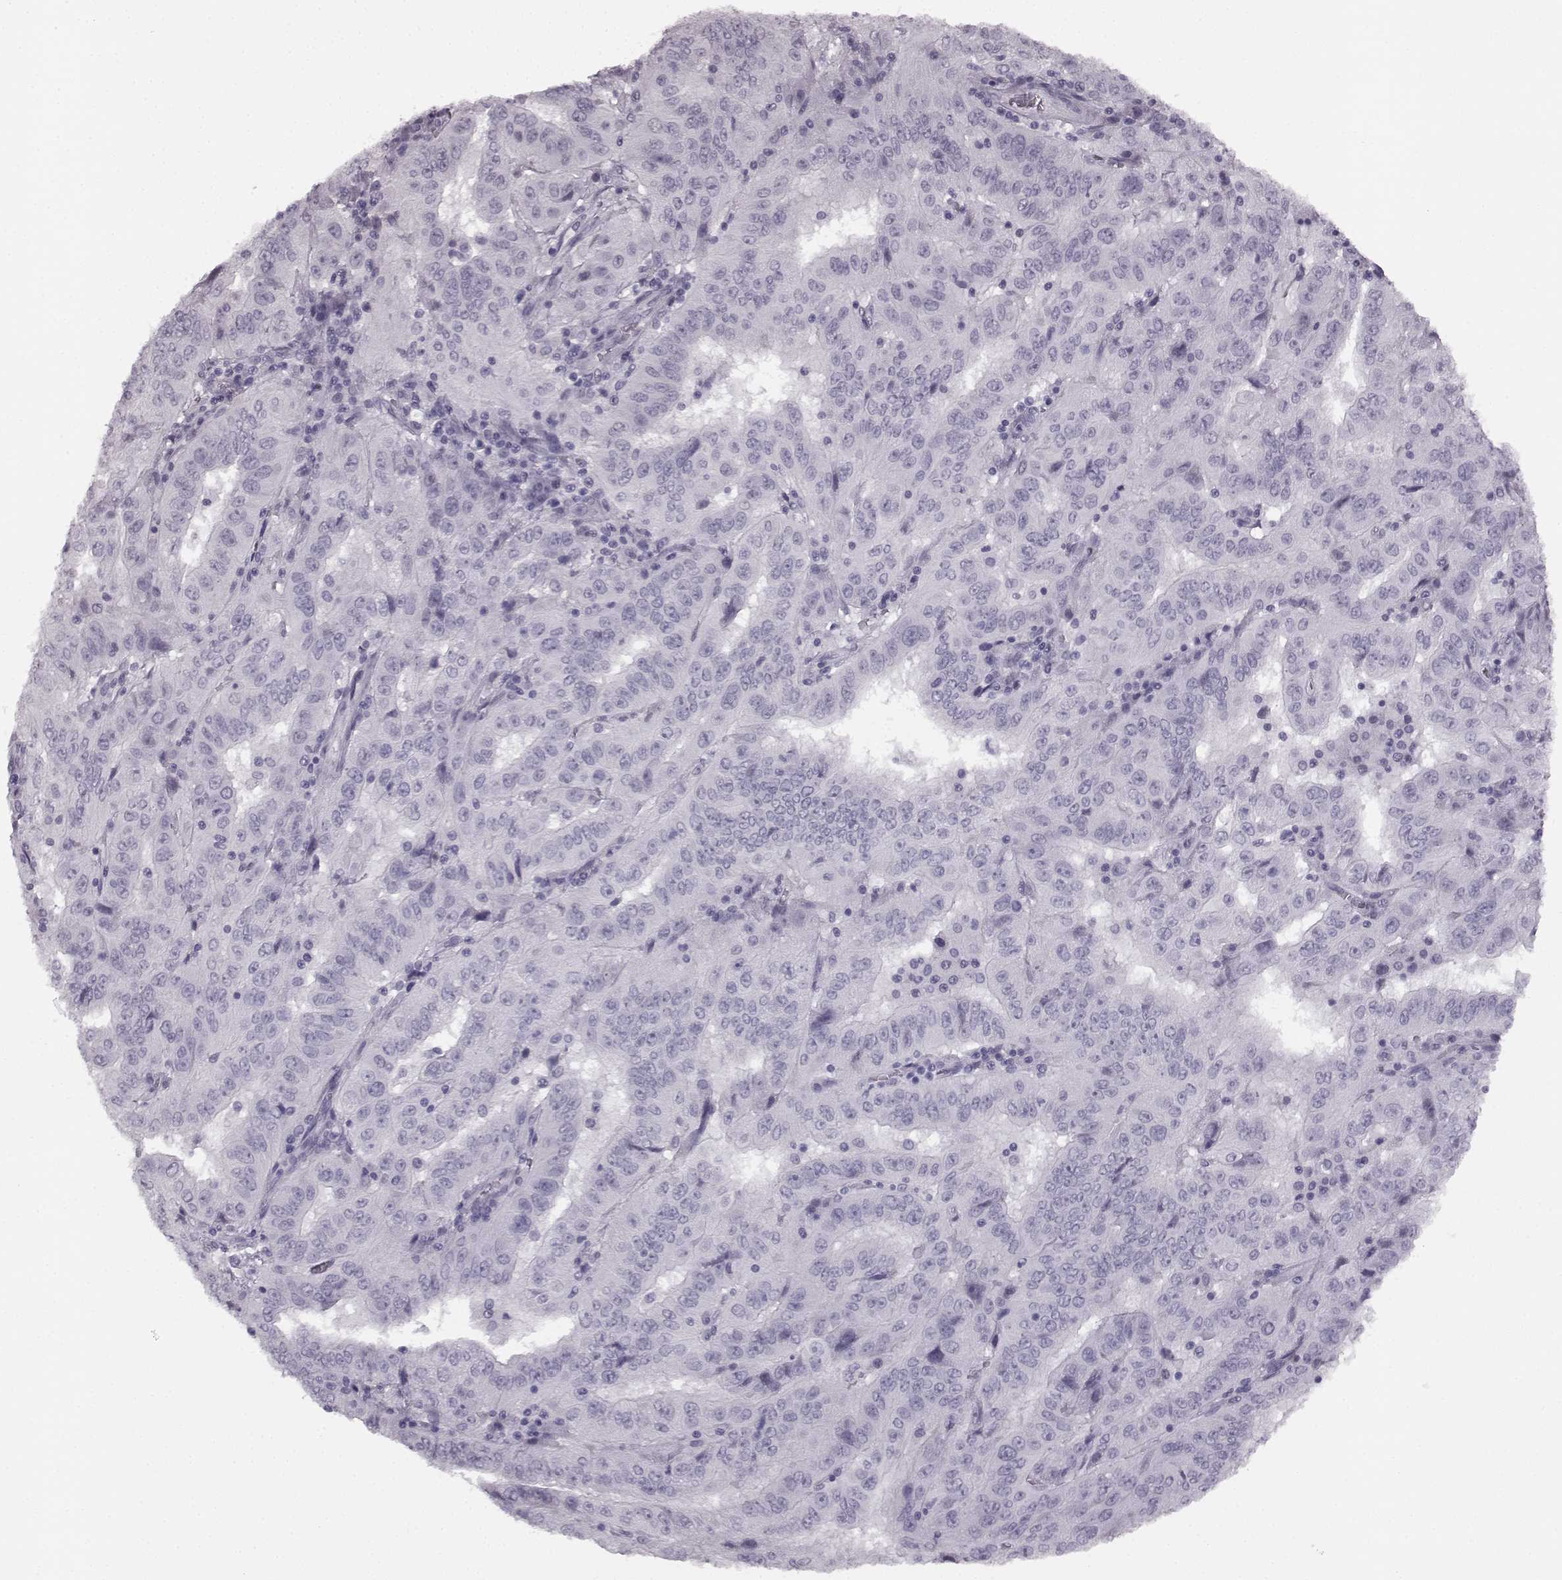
{"staining": {"intensity": "negative", "quantity": "none", "location": "none"}, "tissue": "pancreatic cancer", "cell_type": "Tumor cells", "image_type": "cancer", "snomed": [{"axis": "morphology", "description": "Adenocarcinoma, NOS"}, {"axis": "topography", "description": "Pancreas"}], "caption": "Tumor cells show no significant protein expression in pancreatic adenocarcinoma. Nuclei are stained in blue.", "gene": "SEMG2", "patient": {"sex": "male", "age": 63}}